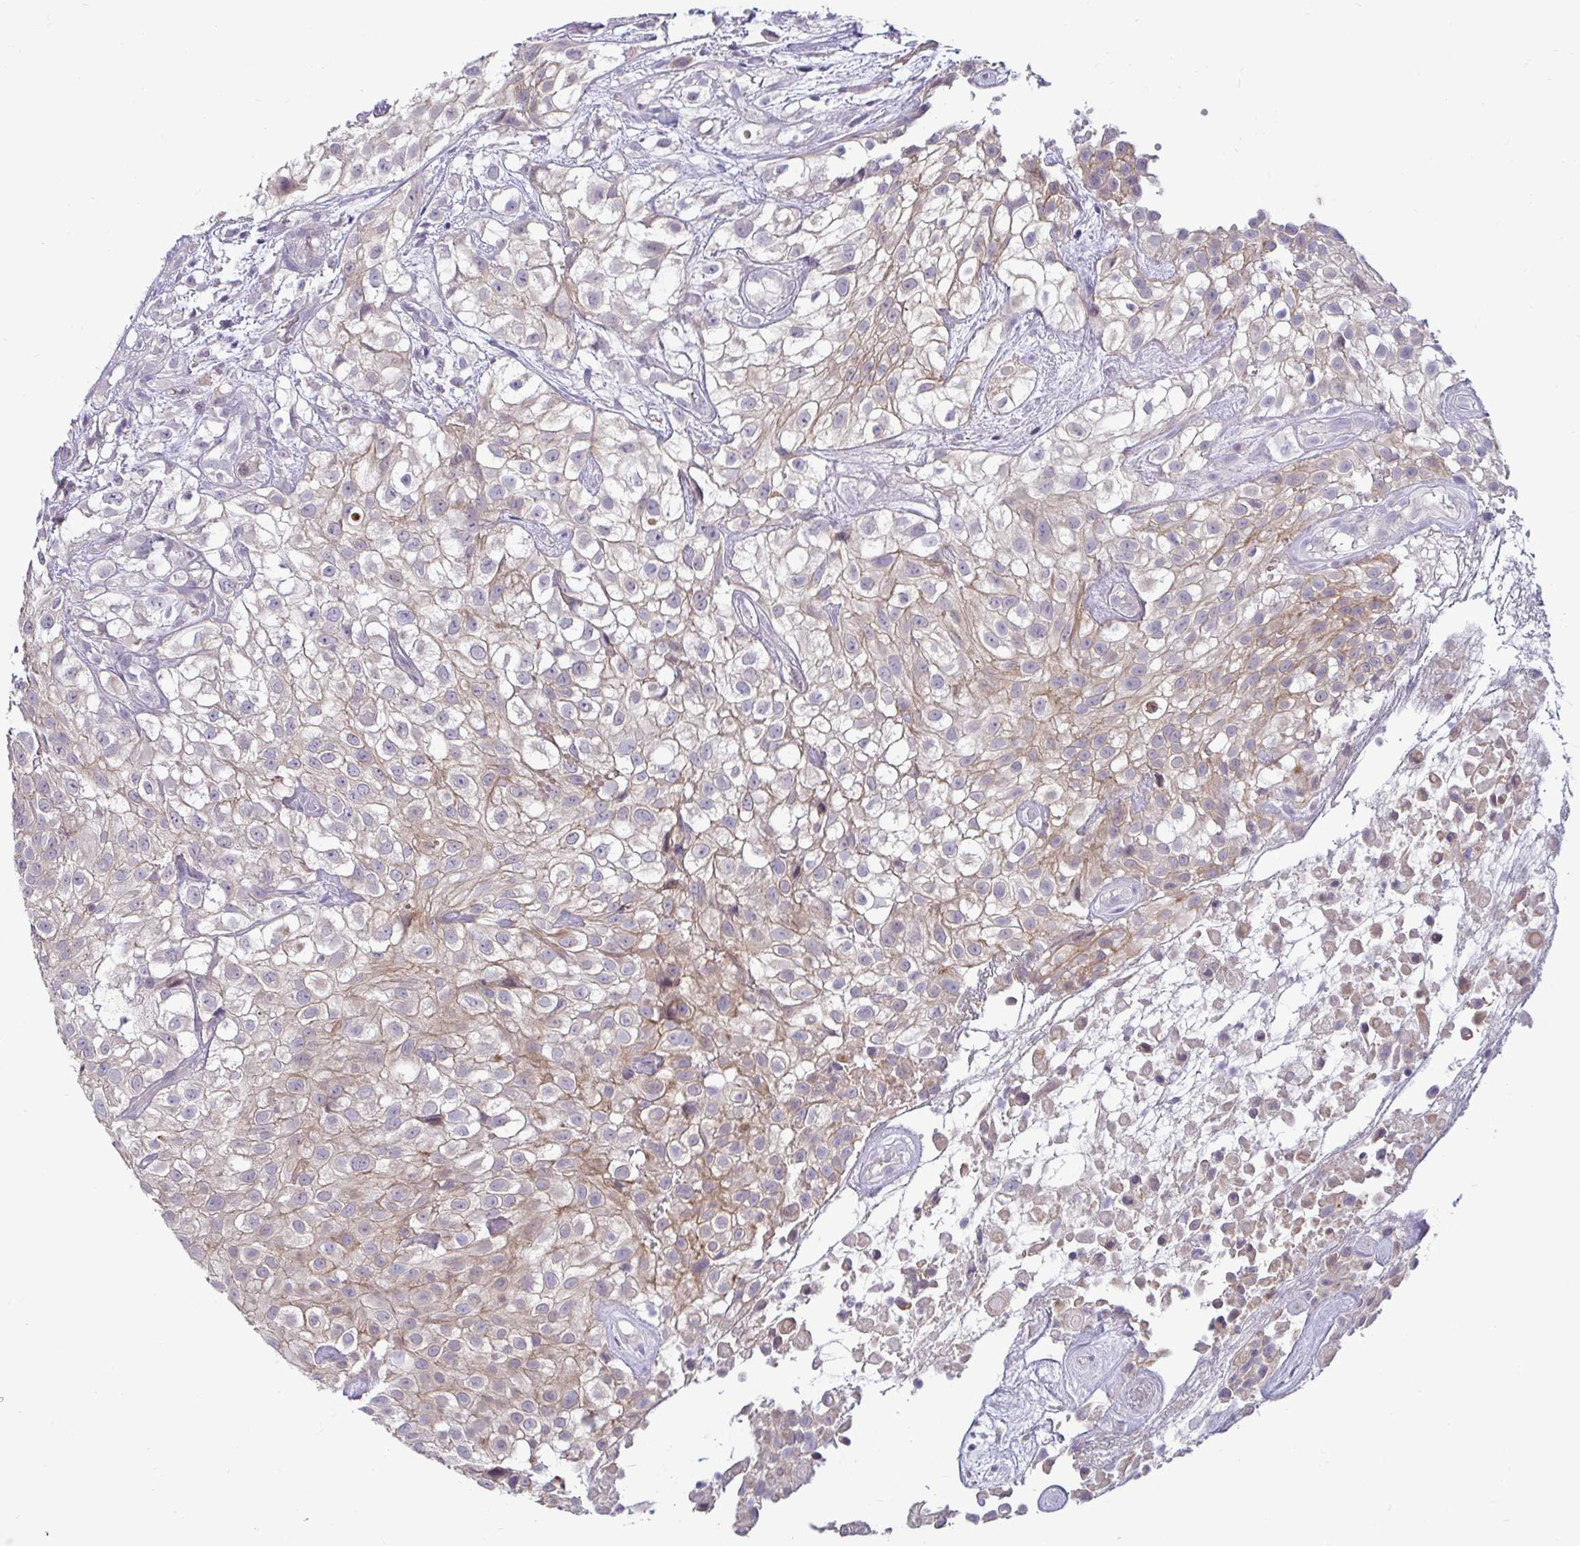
{"staining": {"intensity": "weak", "quantity": "25%-75%", "location": "cytoplasmic/membranous"}, "tissue": "urothelial cancer", "cell_type": "Tumor cells", "image_type": "cancer", "snomed": [{"axis": "morphology", "description": "Urothelial carcinoma, High grade"}, {"axis": "topography", "description": "Urinary bladder"}], "caption": "Protein analysis of high-grade urothelial carcinoma tissue displays weak cytoplasmic/membranous expression in about 25%-75% of tumor cells.", "gene": "GSTM1", "patient": {"sex": "male", "age": 56}}